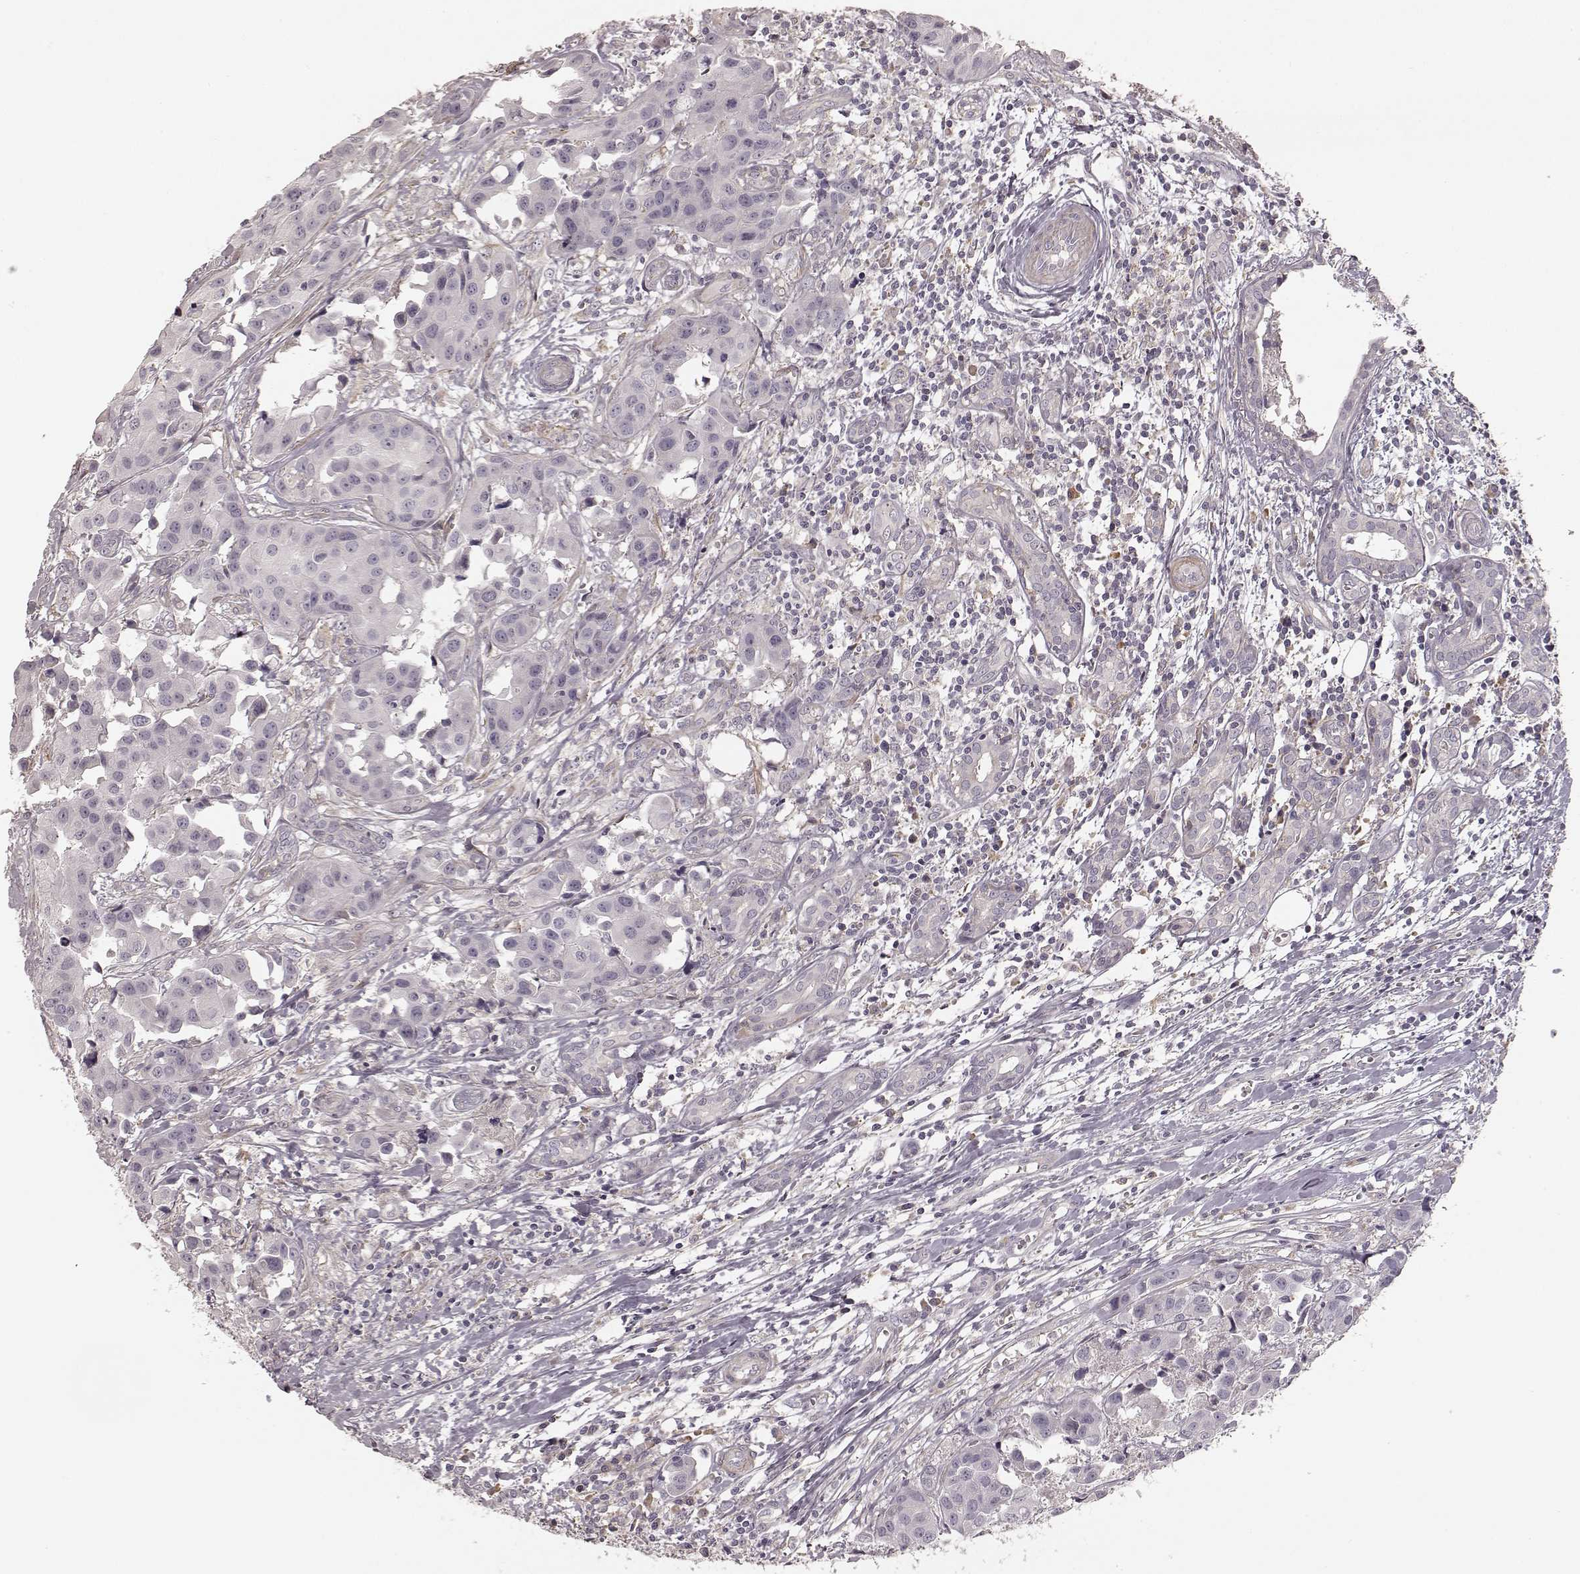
{"staining": {"intensity": "negative", "quantity": "none", "location": "none"}, "tissue": "head and neck cancer", "cell_type": "Tumor cells", "image_type": "cancer", "snomed": [{"axis": "morphology", "description": "Adenocarcinoma, NOS"}, {"axis": "topography", "description": "Head-Neck"}], "caption": "An IHC micrograph of adenocarcinoma (head and neck) is shown. There is no staining in tumor cells of adenocarcinoma (head and neck).", "gene": "KCNJ9", "patient": {"sex": "male", "age": 76}}